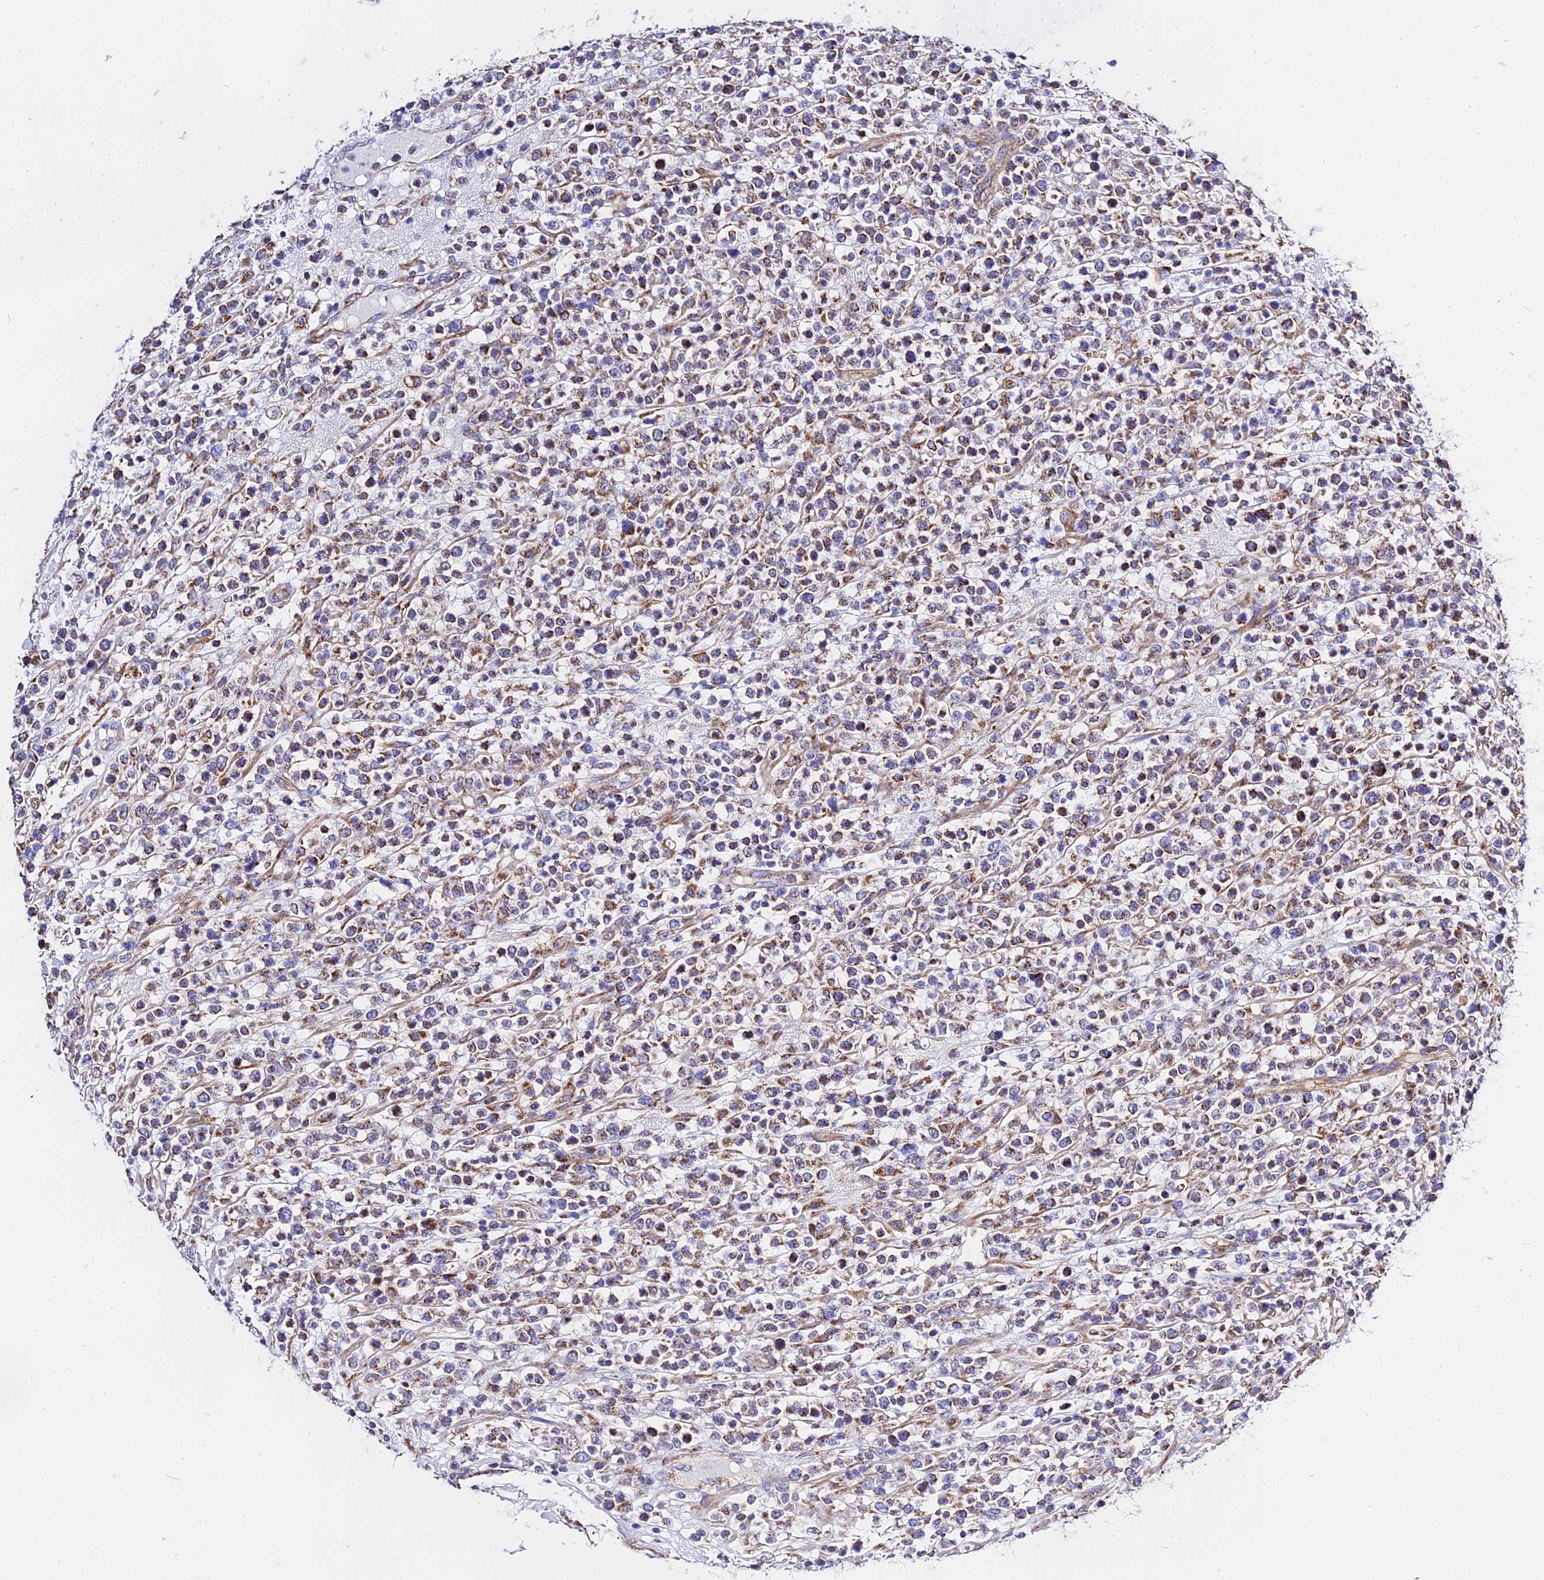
{"staining": {"intensity": "moderate", "quantity": ">75%", "location": "cytoplasmic/membranous"}, "tissue": "lymphoma", "cell_type": "Tumor cells", "image_type": "cancer", "snomed": [{"axis": "morphology", "description": "Malignant lymphoma, non-Hodgkin's type, High grade"}, {"axis": "topography", "description": "Colon"}], "caption": "Immunohistochemistry (DAB (3,3'-diaminobenzidine)) staining of human lymphoma reveals moderate cytoplasmic/membranous protein expression in about >75% of tumor cells.", "gene": "ZNF573", "patient": {"sex": "female", "age": 53}}